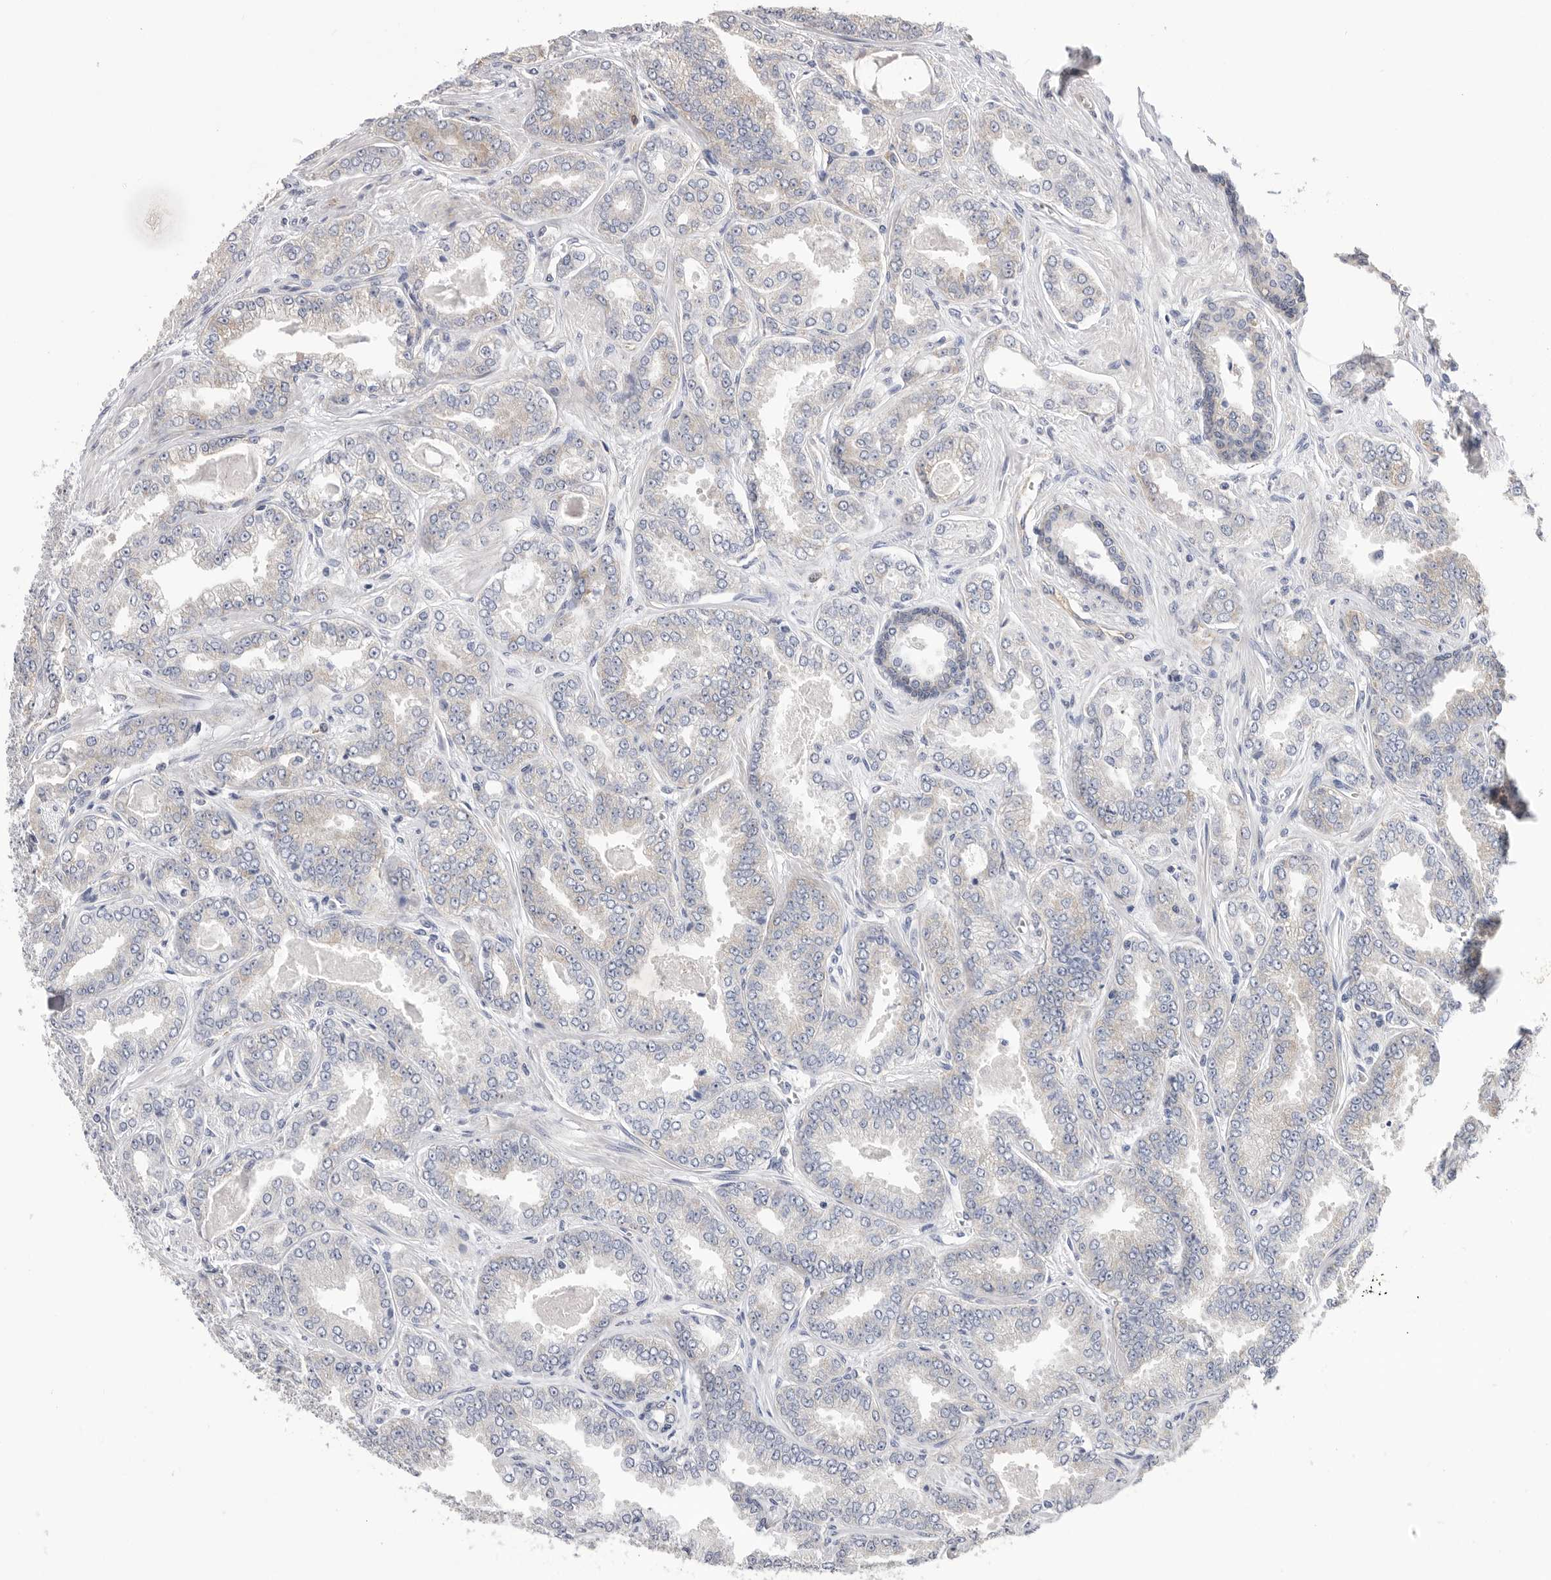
{"staining": {"intensity": "weak", "quantity": "<25%", "location": "cytoplasmic/membranous"}, "tissue": "prostate cancer", "cell_type": "Tumor cells", "image_type": "cancer", "snomed": [{"axis": "morphology", "description": "Adenocarcinoma, High grade"}, {"axis": "topography", "description": "Prostate"}], "caption": "Prostate cancer was stained to show a protein in brown. There is no significant expression in tumor cells. Nuclei are stained in blue.", "gene": "SERBP1", "patient": {"sex": "male", "age": 71}}